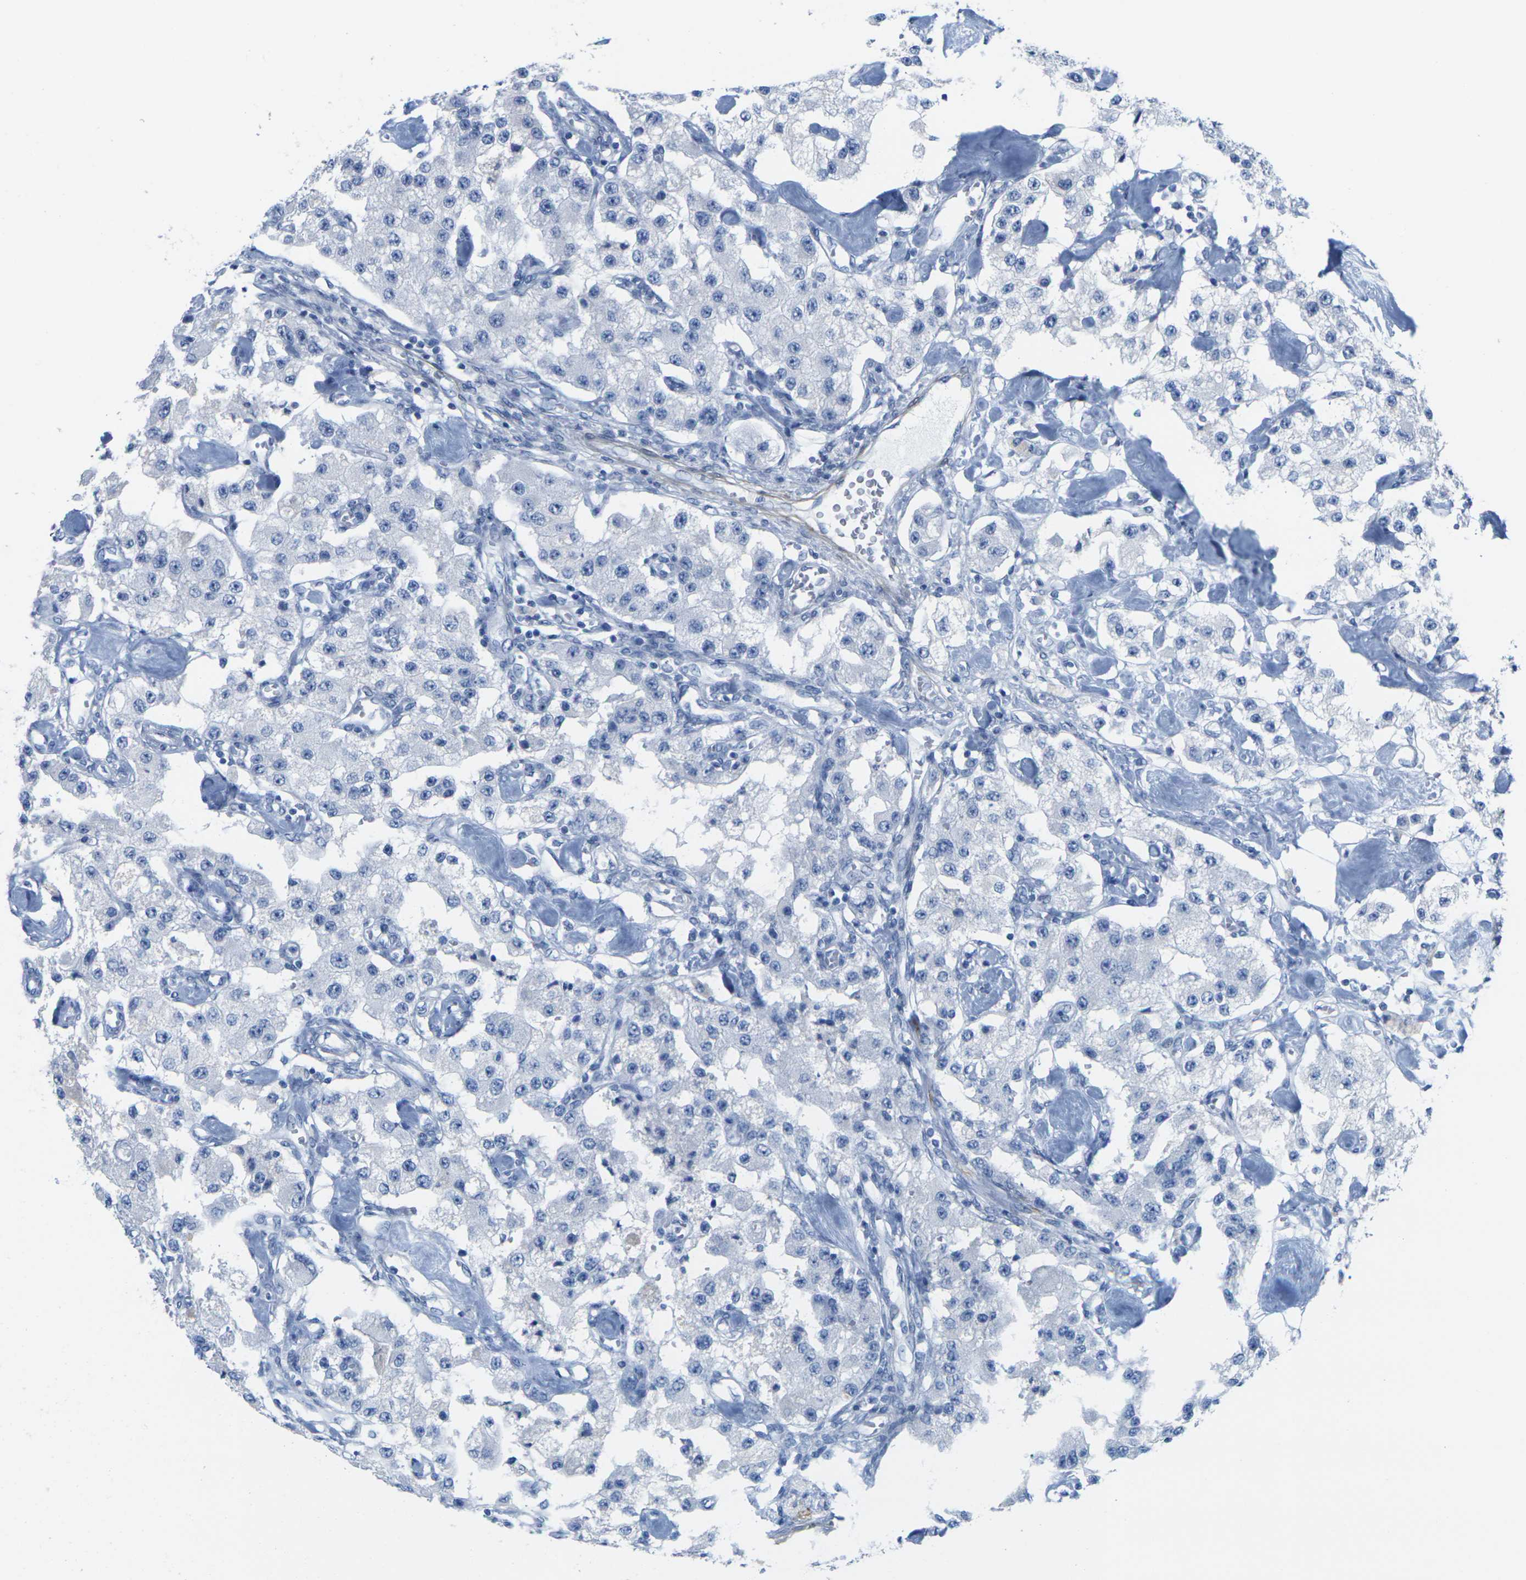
{"staining": {"intensity": "negative", "quantity": "none", "location": "none"}, "tissue": "carcinoid", "cell_type": "Tumor cells", "image_type": "cancer", "snomed": [{"axis": "morphology", "description": "Carcinoid, malignant, NOS"}, {"axis": "topography", "description": "Pancreas"}], "caption": "An image of human malignant carcinoid is negative for staining in tumor cells.", "gene": "CNN1", "patient": {"sex": "male", "age": 41}}